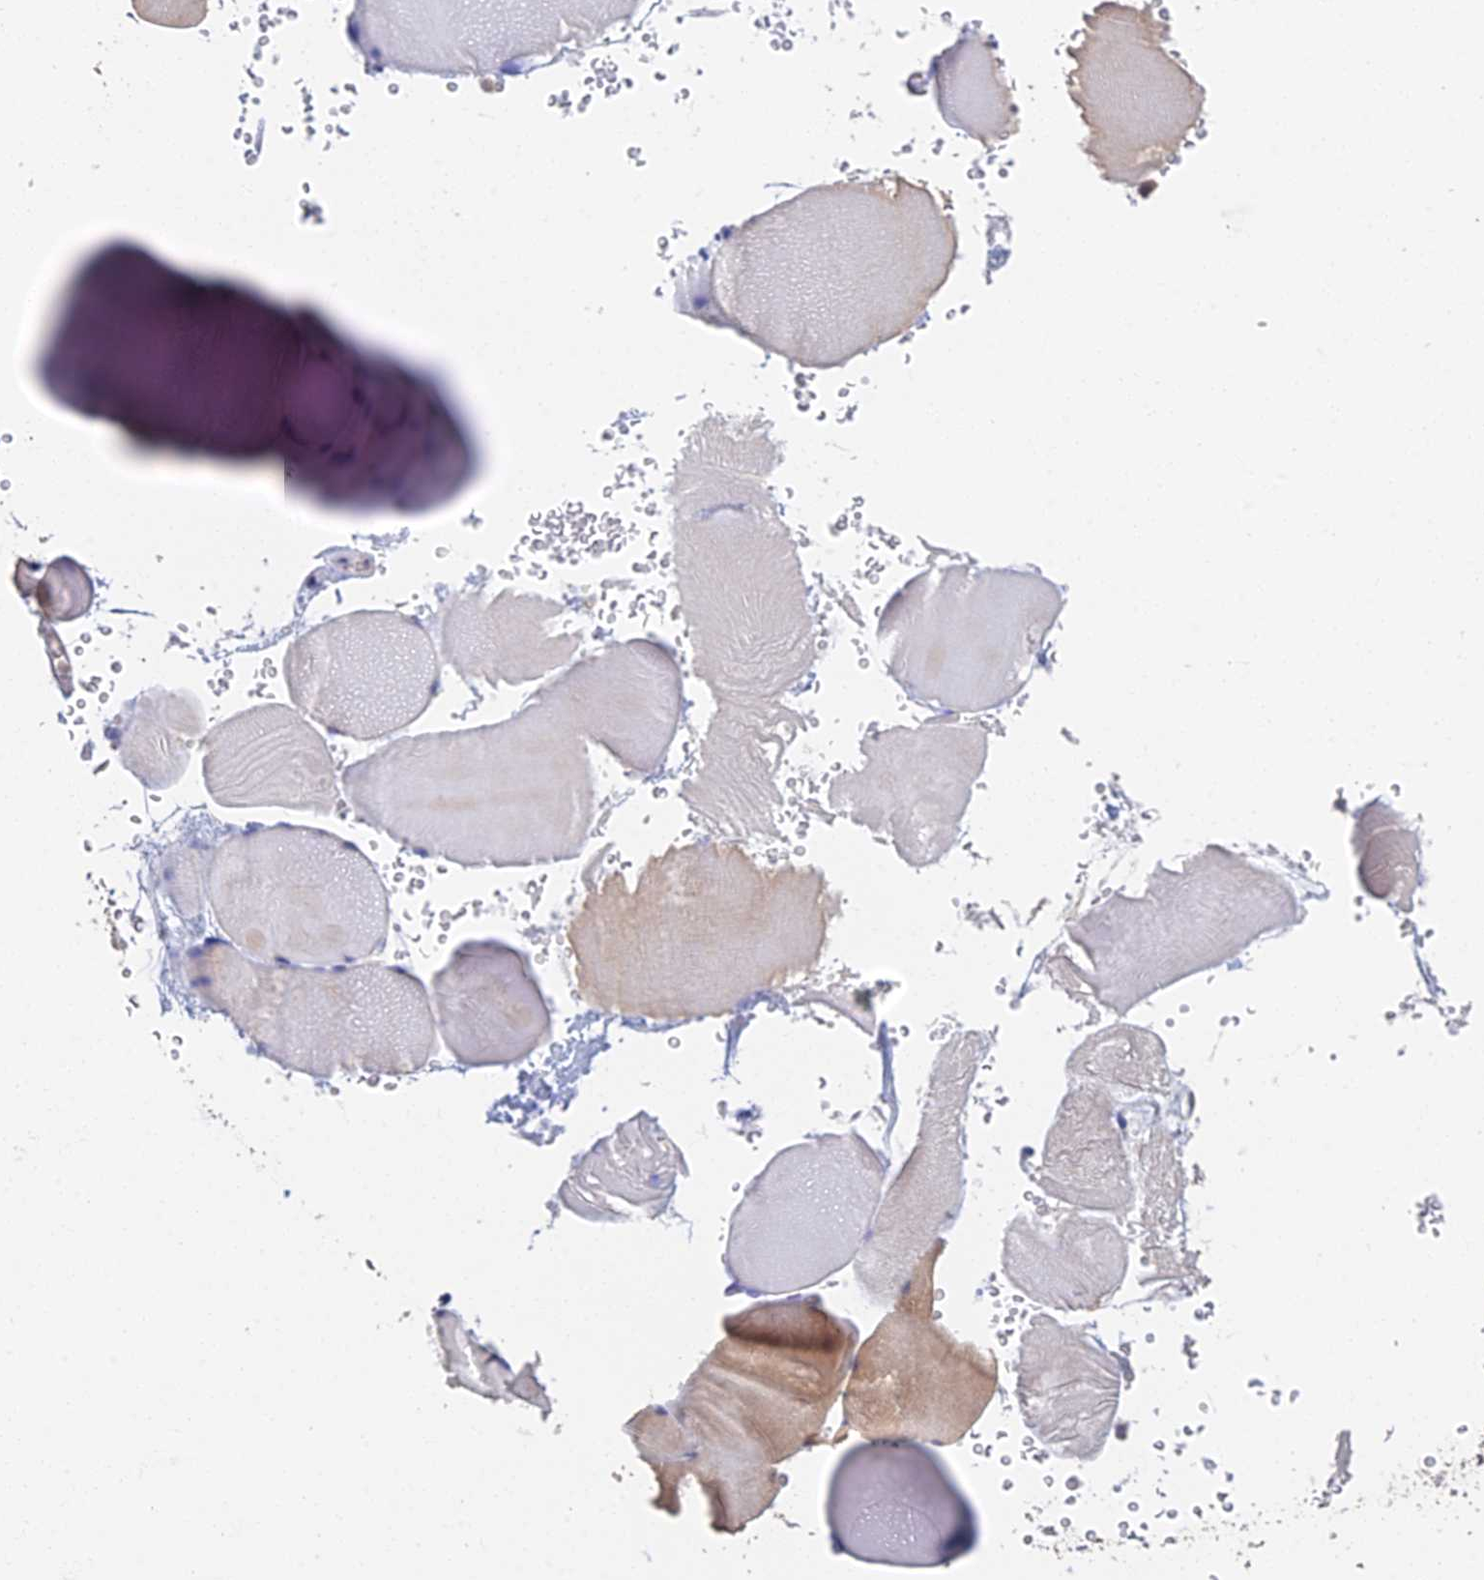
{"staining": {"intensity": "weak", "quantity": "25%-75%", "location": "cytoplasmic/membranous"}, "tissue": "skeletal muscle", "cell_type": "Myocytes", "image_type": "normal", "snomed": [{"axis": "morphology", "description": "Normal tissue, NOS"}, {"axis": "topography", "description": "Skeletal muscle"}], "caption": "Benign skeletal muscle was stained to show a protein in brown. There is low levels of weak cytoplasmic/membranous staining in approximately 25%-75% of myocytes.", "gene": "GPATCH1", "patient": {"sex": "male", "age": 62}}